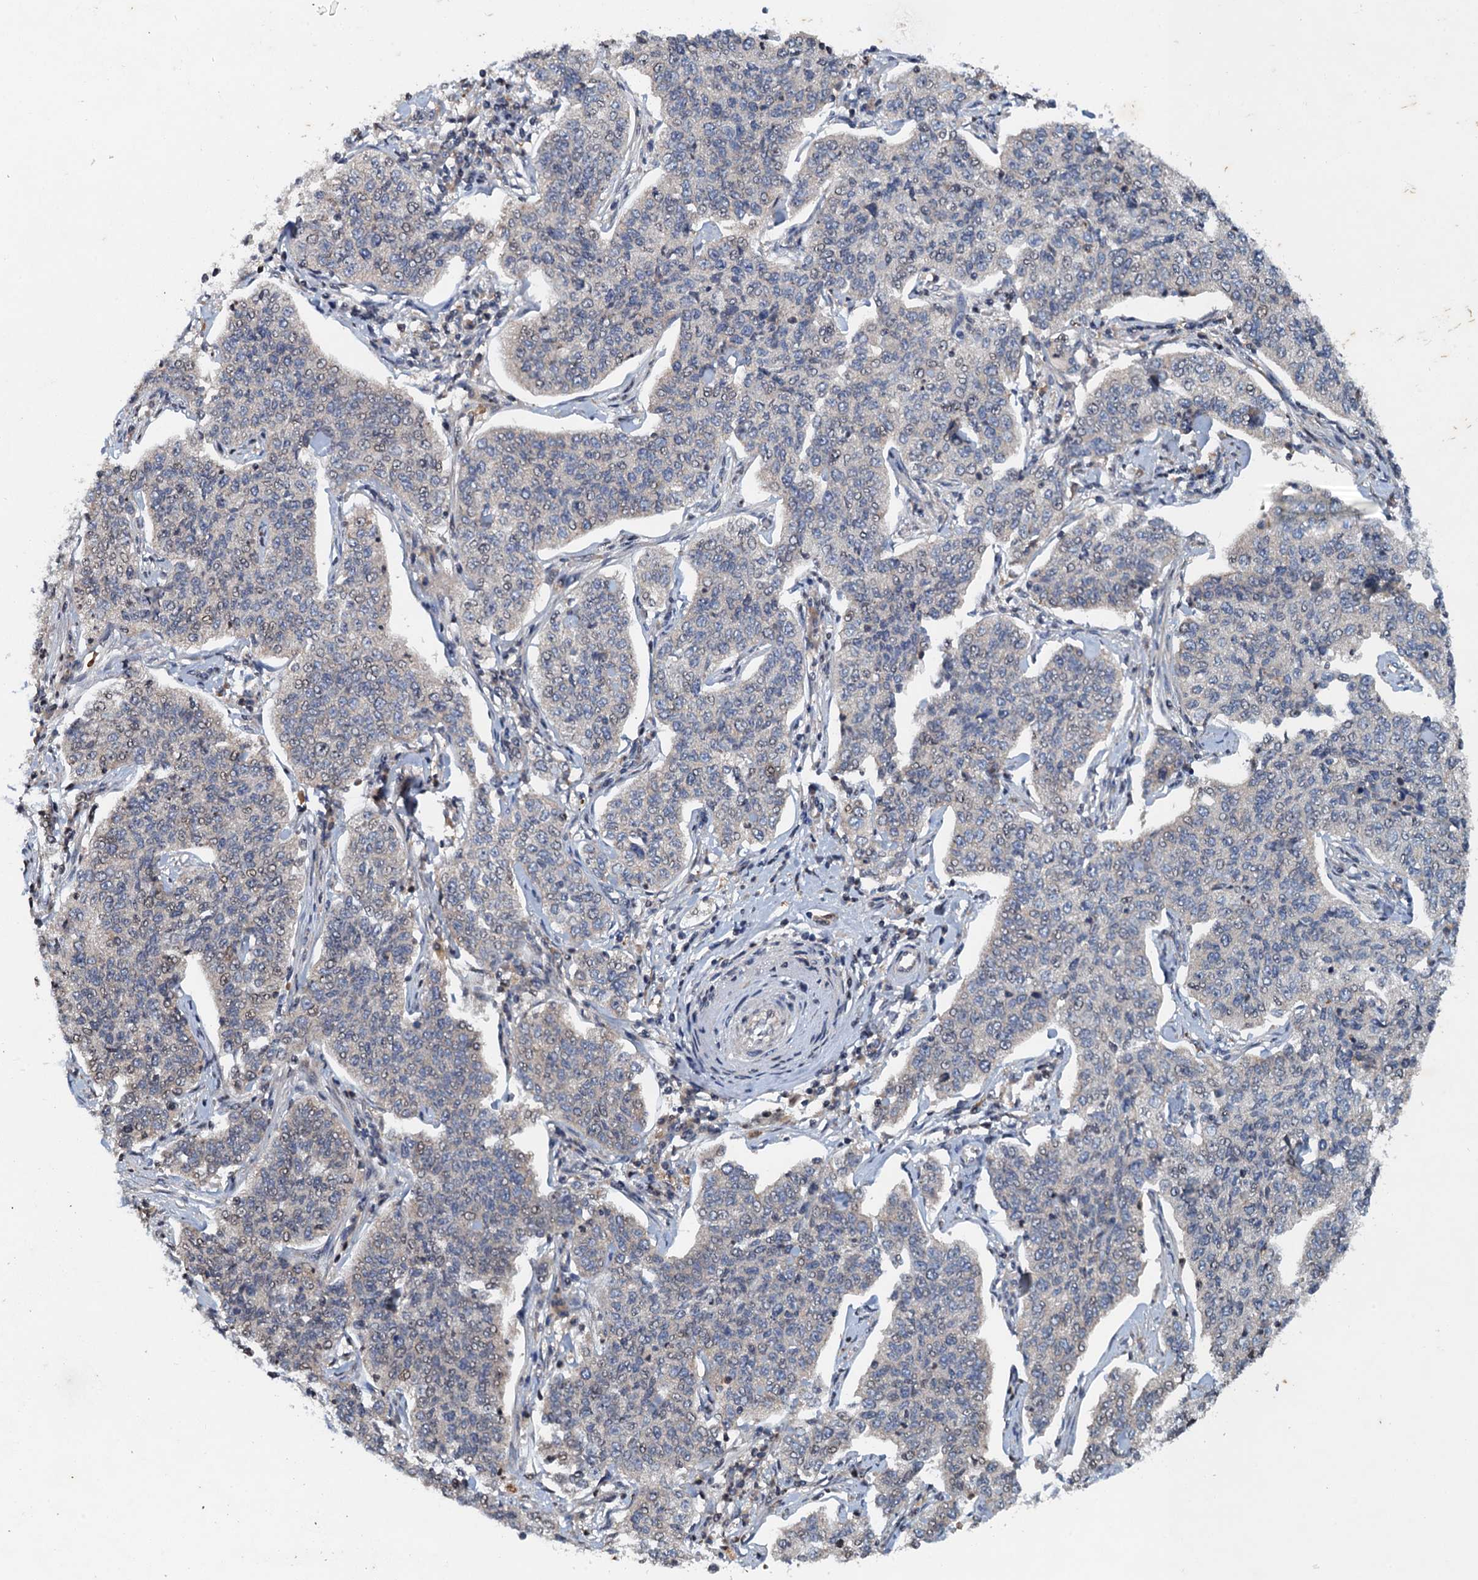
{"staining": {"intensity": "weak", "quantity": "<25%", "location": "nuclear"}, "tissue": "cervical cancer", "cell_type": "Tumor cells", "image_type": "cancer", "snomed": [{"axis": "morphology", "description": "Squamous cell carcinoma, NOS"}, {"axis": "topography", "description": "Cervix"}], "caption": "Human squamous cell carcinoma (cervical) stained for a protein using immunohistochemistry reveals no staining in tumor cells.", "gene": "NBEA", "patient": {"sex": "female", "age": 35}}